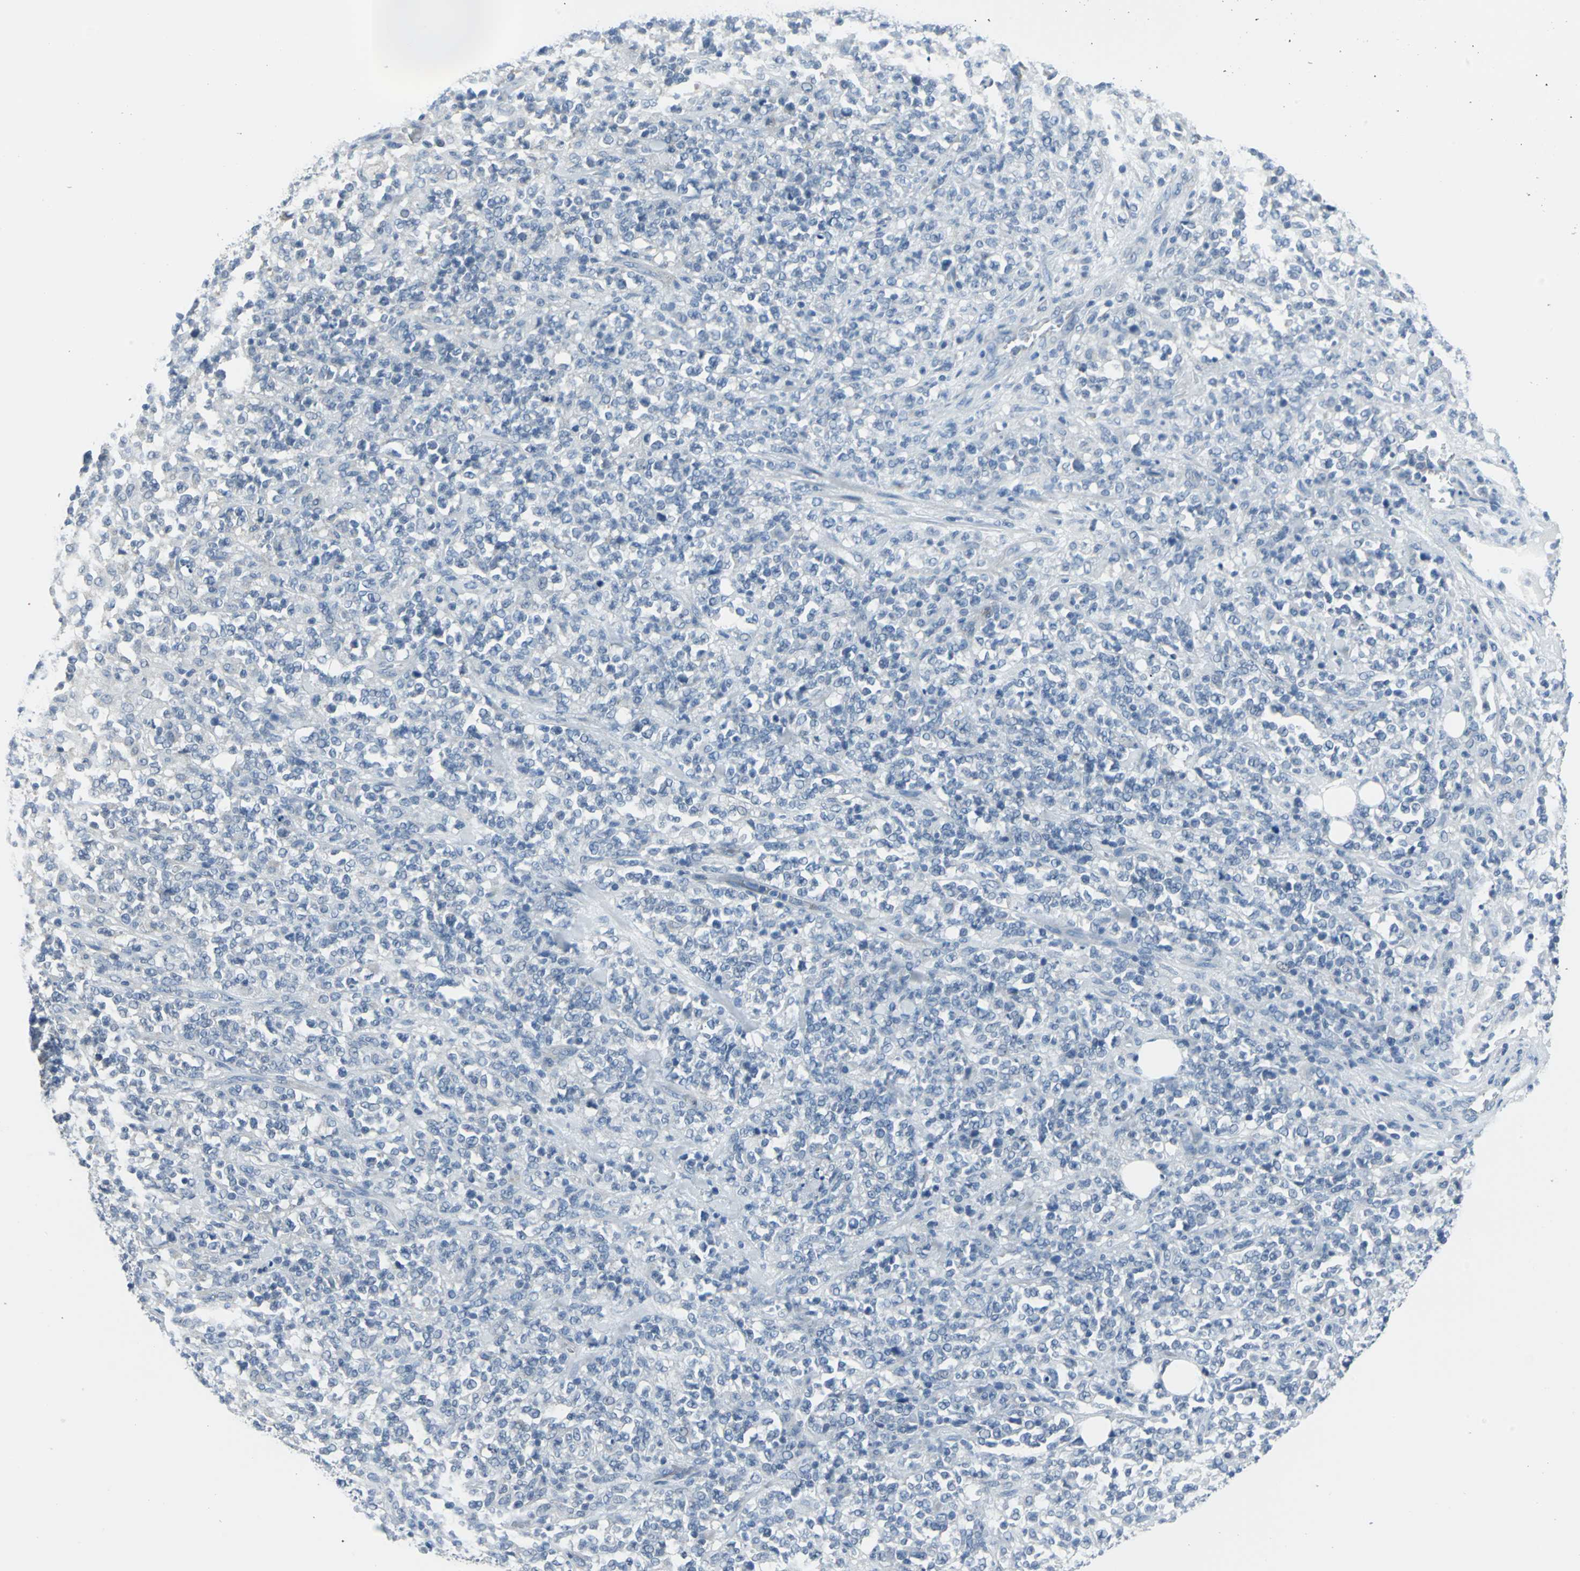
{"staining": {"intensity": "negative", "quantity": "none", "location": "none"}, "tissue": "lymphoma", "cell_type": "Tumor cells", "image_type": "cancer", "snomed": [{"axis": "morphology", "description": "Malignant lymphoma, non-Hodgkin's type, High grade"}, {"axis": "topography", "description": "Soft tissue"}], "caption": "Tumor cells are negative for brown protein staining in lymphoma.", "gene": "DNAI2", "patient": {"sex": "male", "age": 18}}